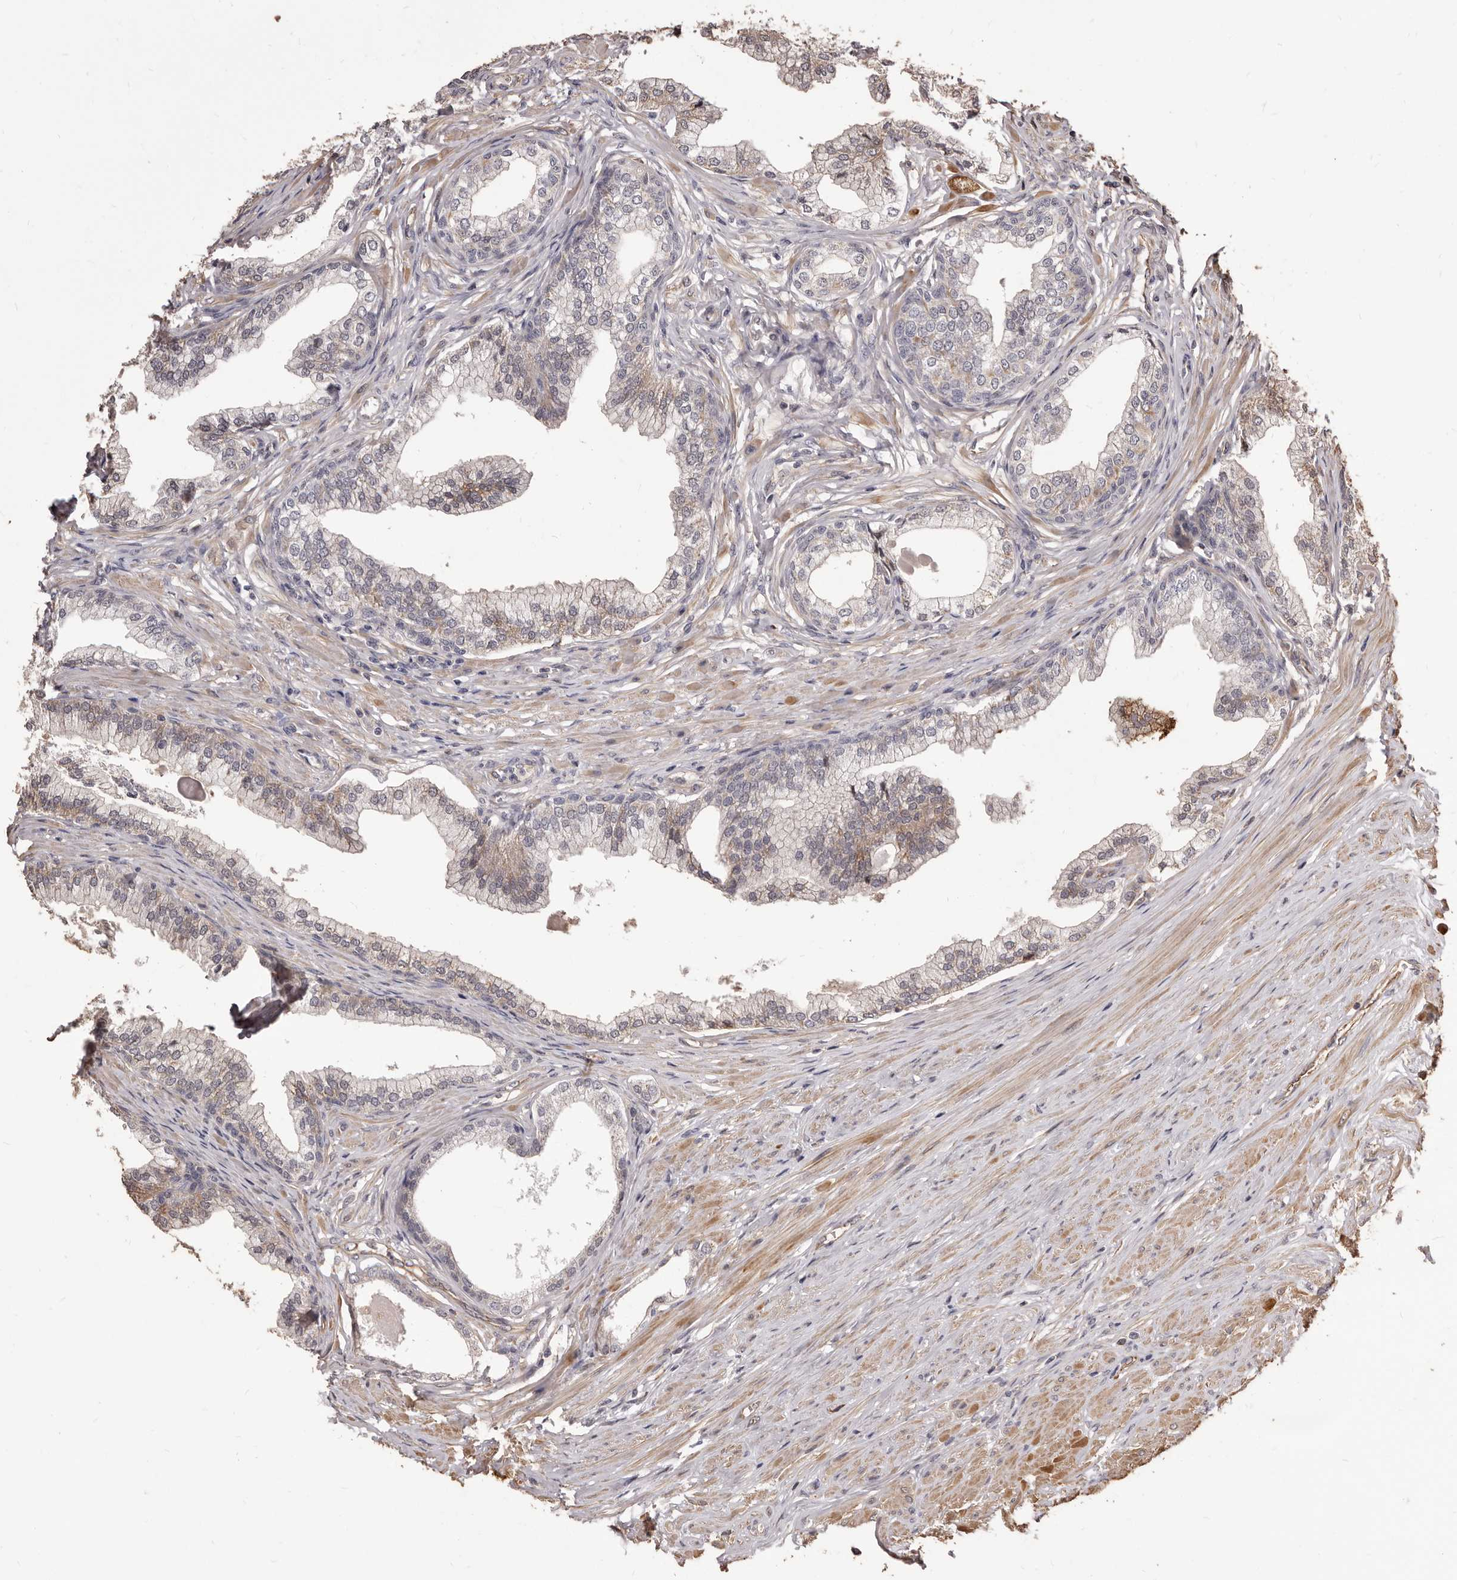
{"staining": {"intensity": "weak", "quantity": "<25%", "location": "cytoplasmic/membranous"}, "tissue": "prostate", "cell_type": "Glandular cells", "image_type": "normal", "snomed": [{"axis": "morphology", "description": "Normal tissue, NOS"}, {"axis": "morphology", "description": "Urothelial carcinoma, Low grade"}, {"axis": "topography", "description": "Urinary bladder"}, {"axis": "topography", "description": "Prostate"}], "caption": "DAB (3,3'-diaminobenzidine) immunohistochemical staining of benign human prostate exhibits no significant positivity in glandular cells. (DAB (3,3'-diaminobenzidine) immunohistochemistry, high magnification).", "gene": "ALPK1", "patient": {"sex": "male", "age": 60}}